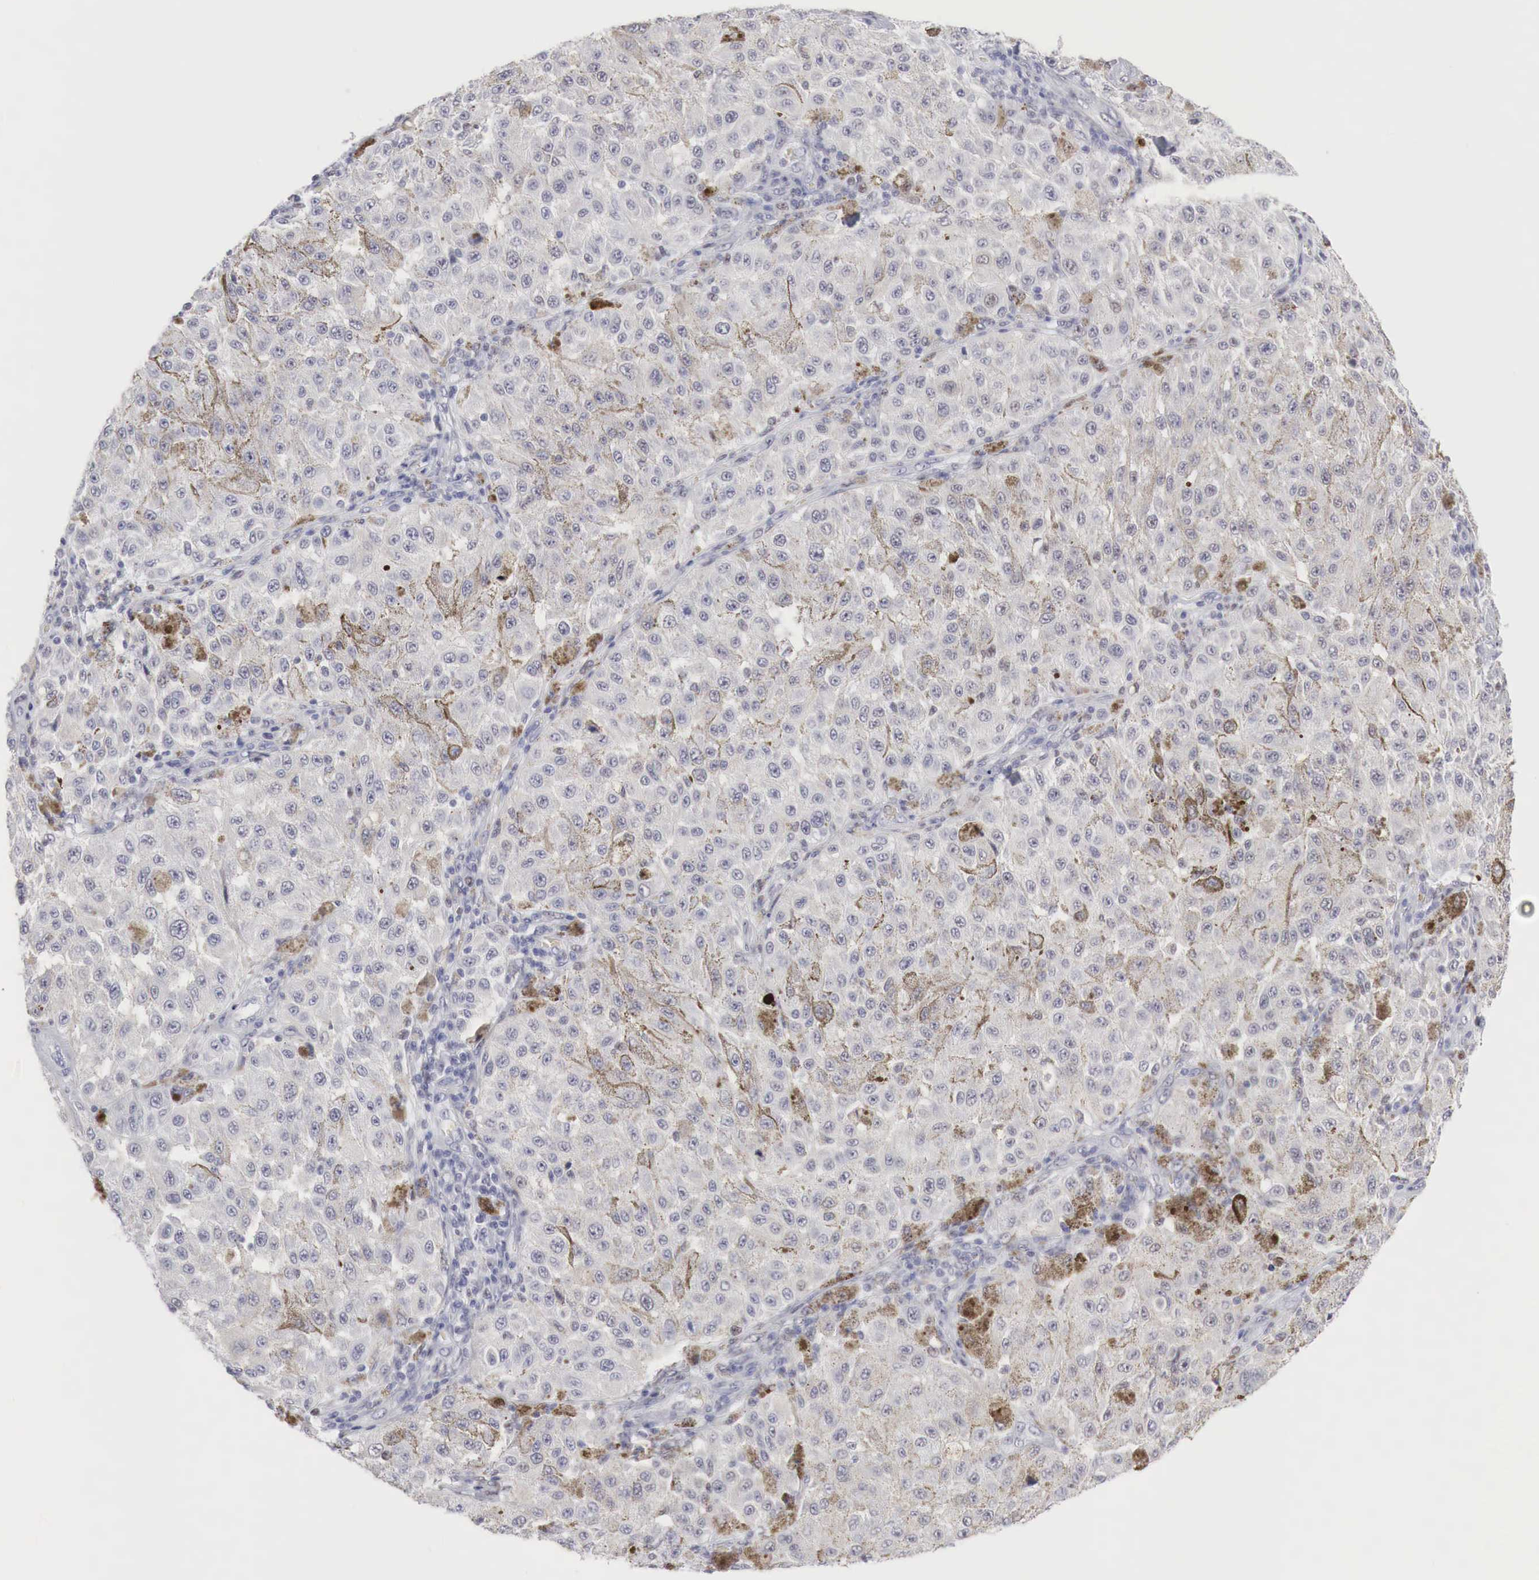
{"staining": {"intensity": "negative", "quantity": "none", "location": "none"}, "tissue": "melanoma", "cell_type": "Tumor cells", "image_type": "cancer", "snomed": [{"axis": "morphology", "description": "Malignant melanoma, NOS"}, {"axis": "topography", "description": "Skin"}], "caption": "Malignant melanoma stained for a protein using IHC shows no positivity tumor cells.", "gene": "FOXP2", "patient": {"sex": "female", "age": 64}}